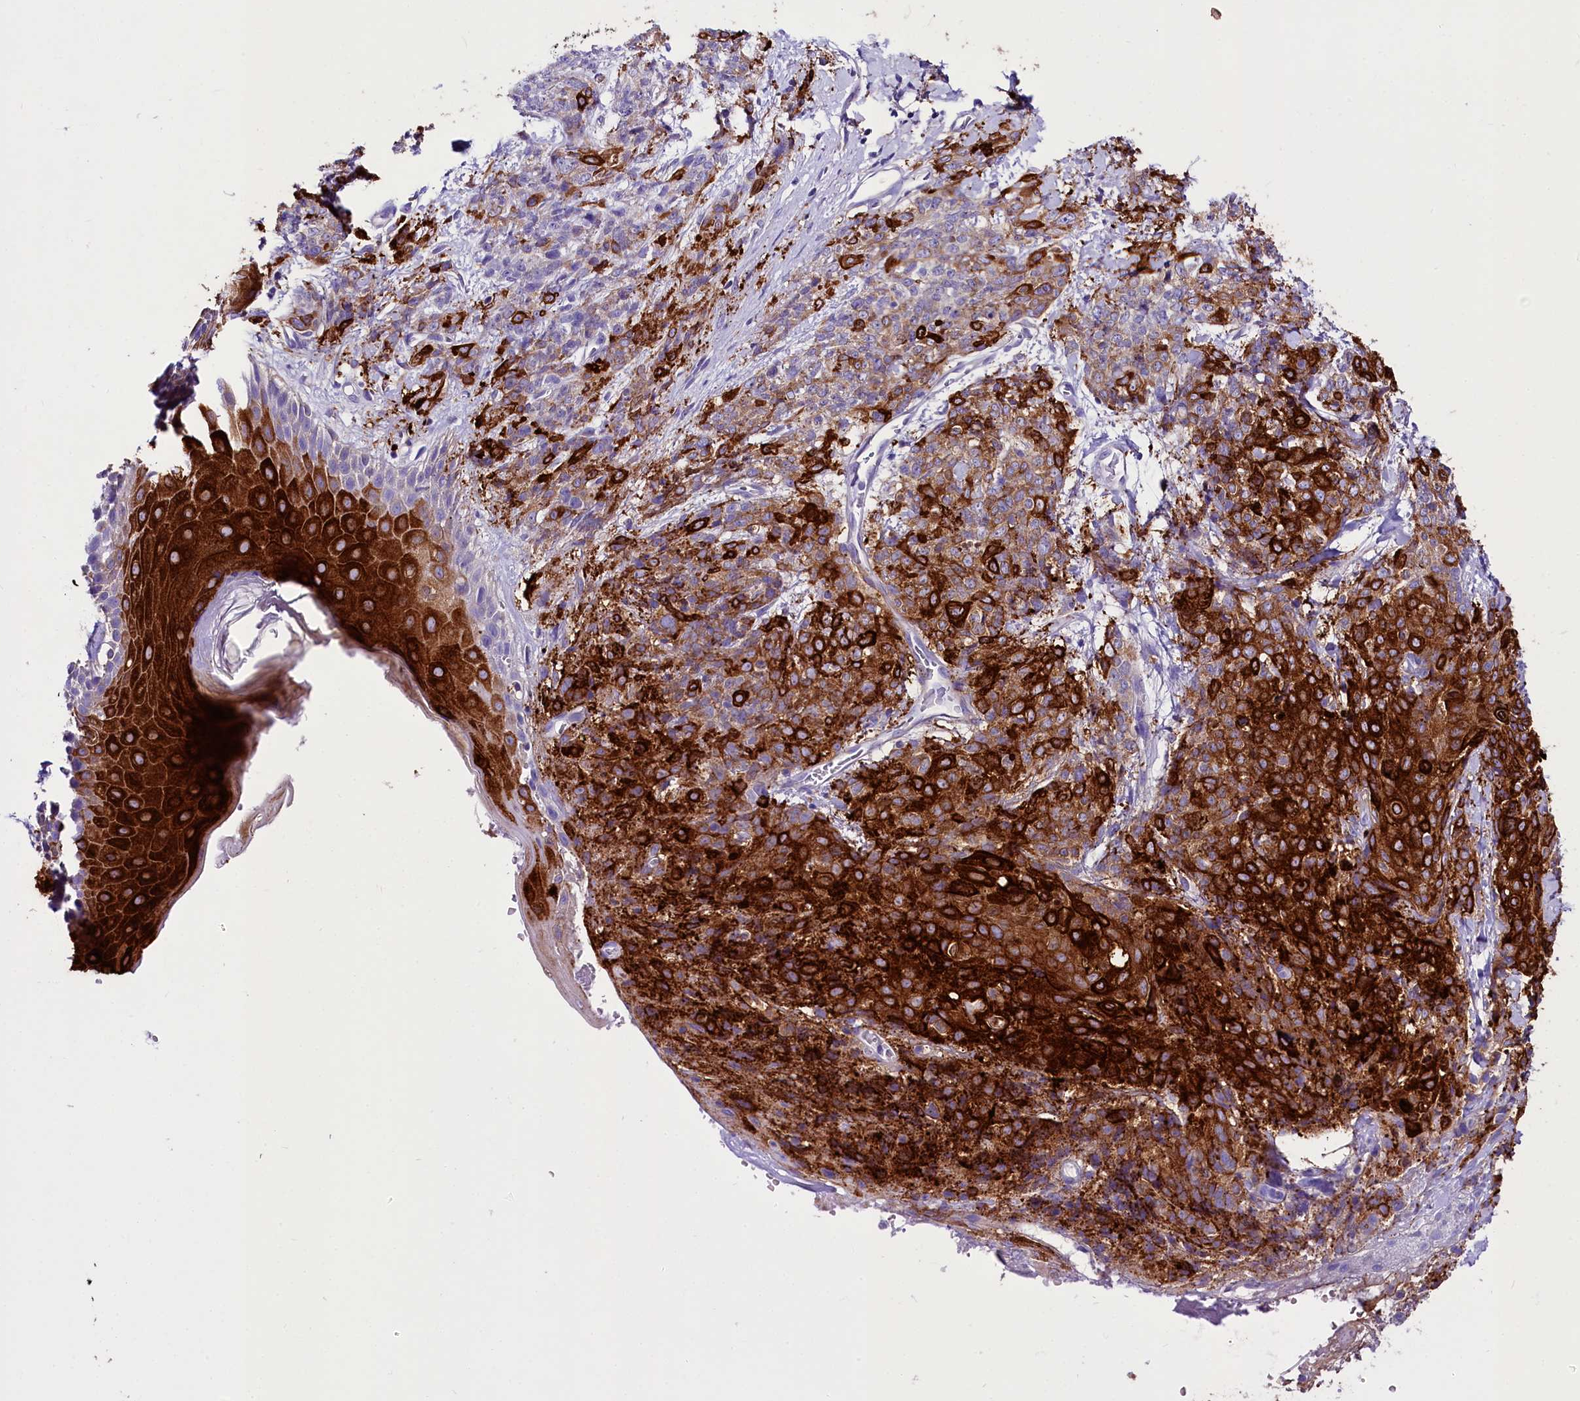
{"staining": {"intensity": "strong", "quantity": "25%-75%", "location": "cytoplasmic/membranous"}, "tissue": "skin cancer", "cell_type": "Tumor cells", "image_type": "cancer", "snomed": [{"axis": "morphology", "description": "Squamous cell carcinoma, NOS"}, {"axis": "topography", "description": "Skin"}, {"axis": "topography", "description": "Vulva"}], "caption": "Immunohistochemical staining of skin cancer (squamous cell carcinoma) exhibits high levels of strong cytoplasmic/membranous positivity in about 25%-75% of tumor cells.", "gene": "A2ML1", "patient": {"sex": "female", "age": 85}}